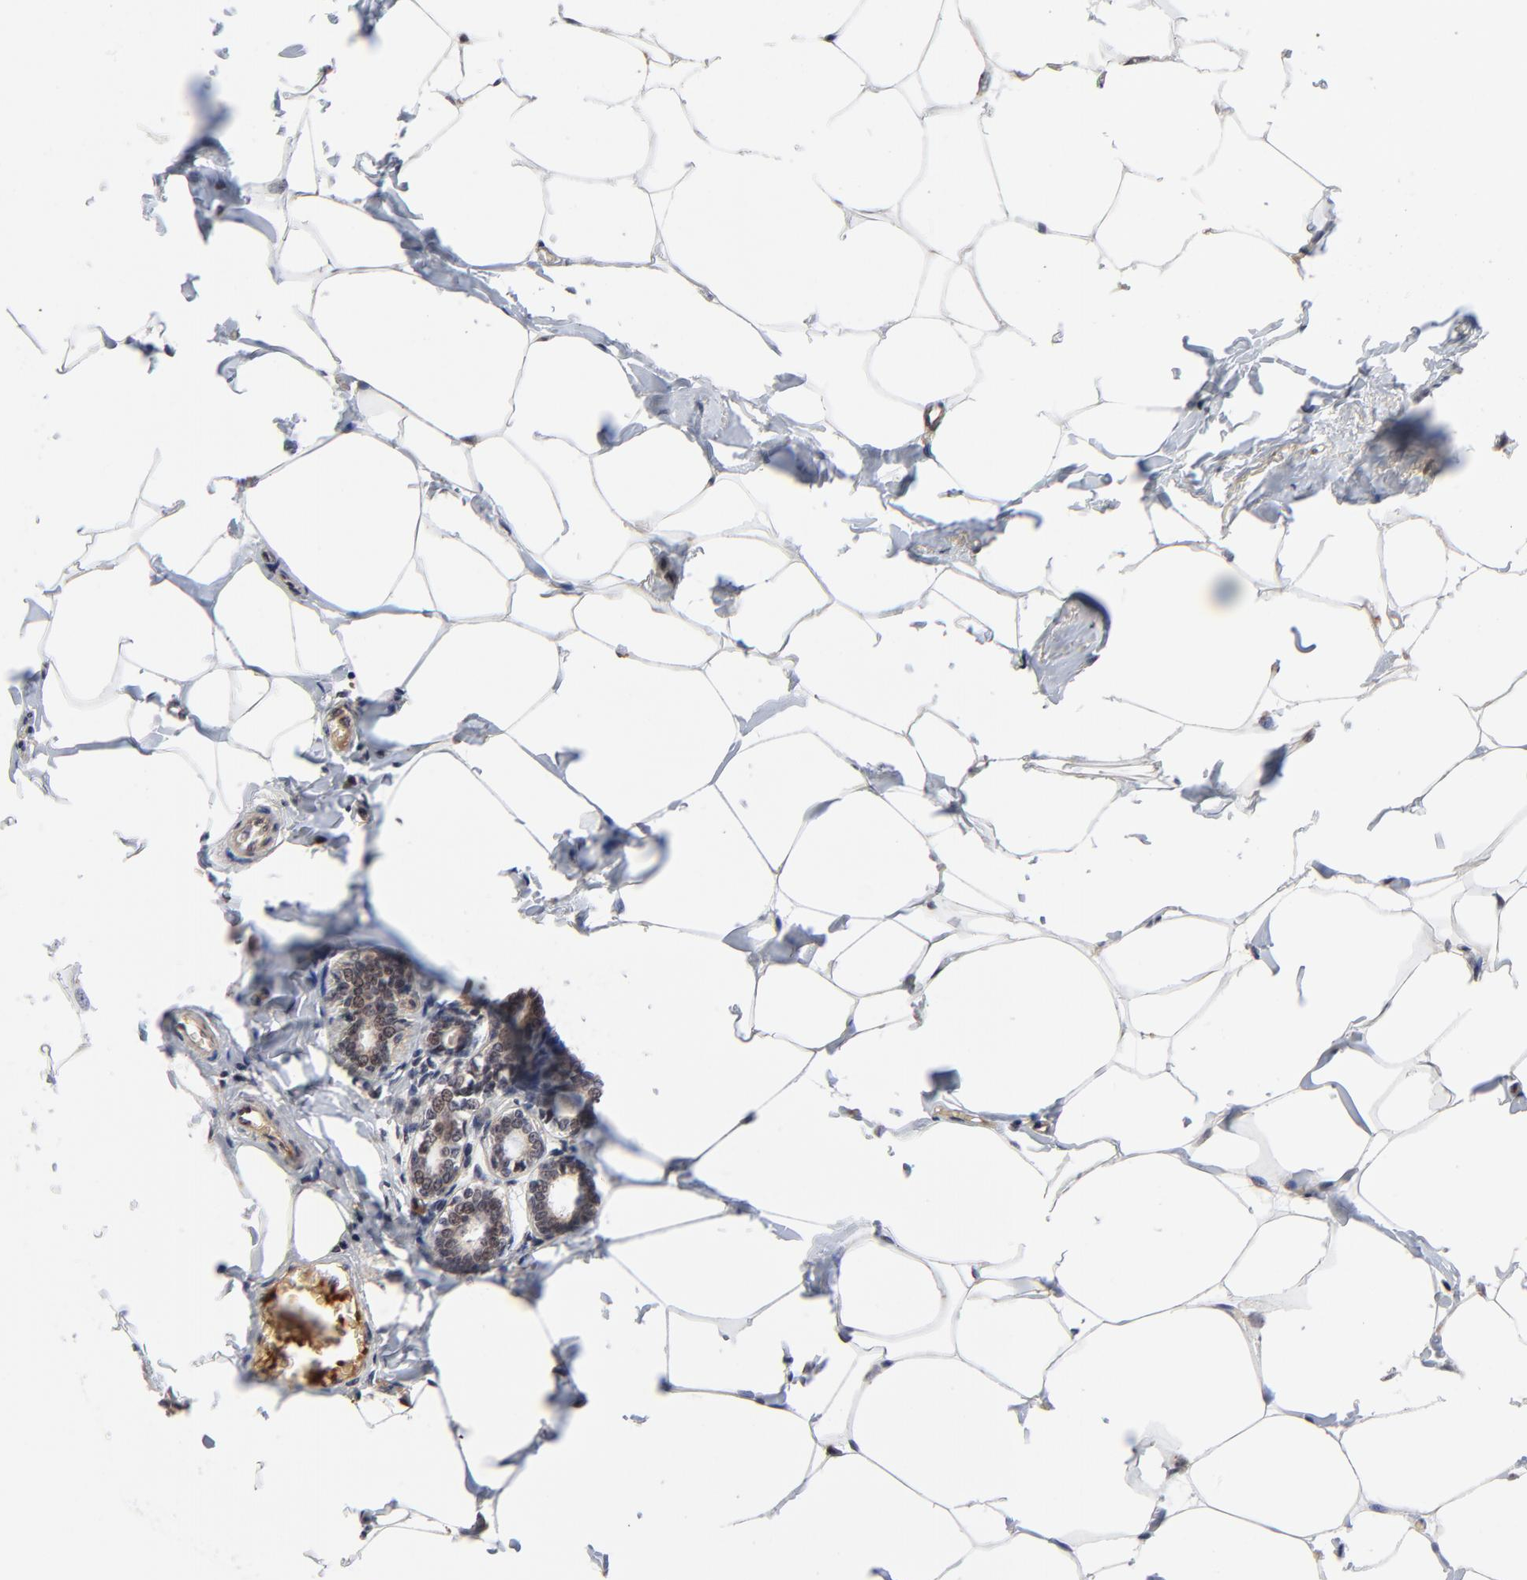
{"staining": {"intensity": "moderate", "quantity": ">75%", "location": "cytoplasmic/membranous,nuclear"}, "tissue": "breast cancer", "cell_type": "Tumor cells", "image_type": "cancer", "snomed": [{"axis": "morphology", "description": "Lobular carcinoma"}, {"axis": "topography", "description": "Breast"}], "caption": "IHC of breast cancer (lobular carcinoma) reveals medium levels of moderate cytoplasmic/membranous and nuclear positivity in approximately >75% of tumor cells.", "gene": "CASP10", "patient": {"sex": "female", "age": 51}}